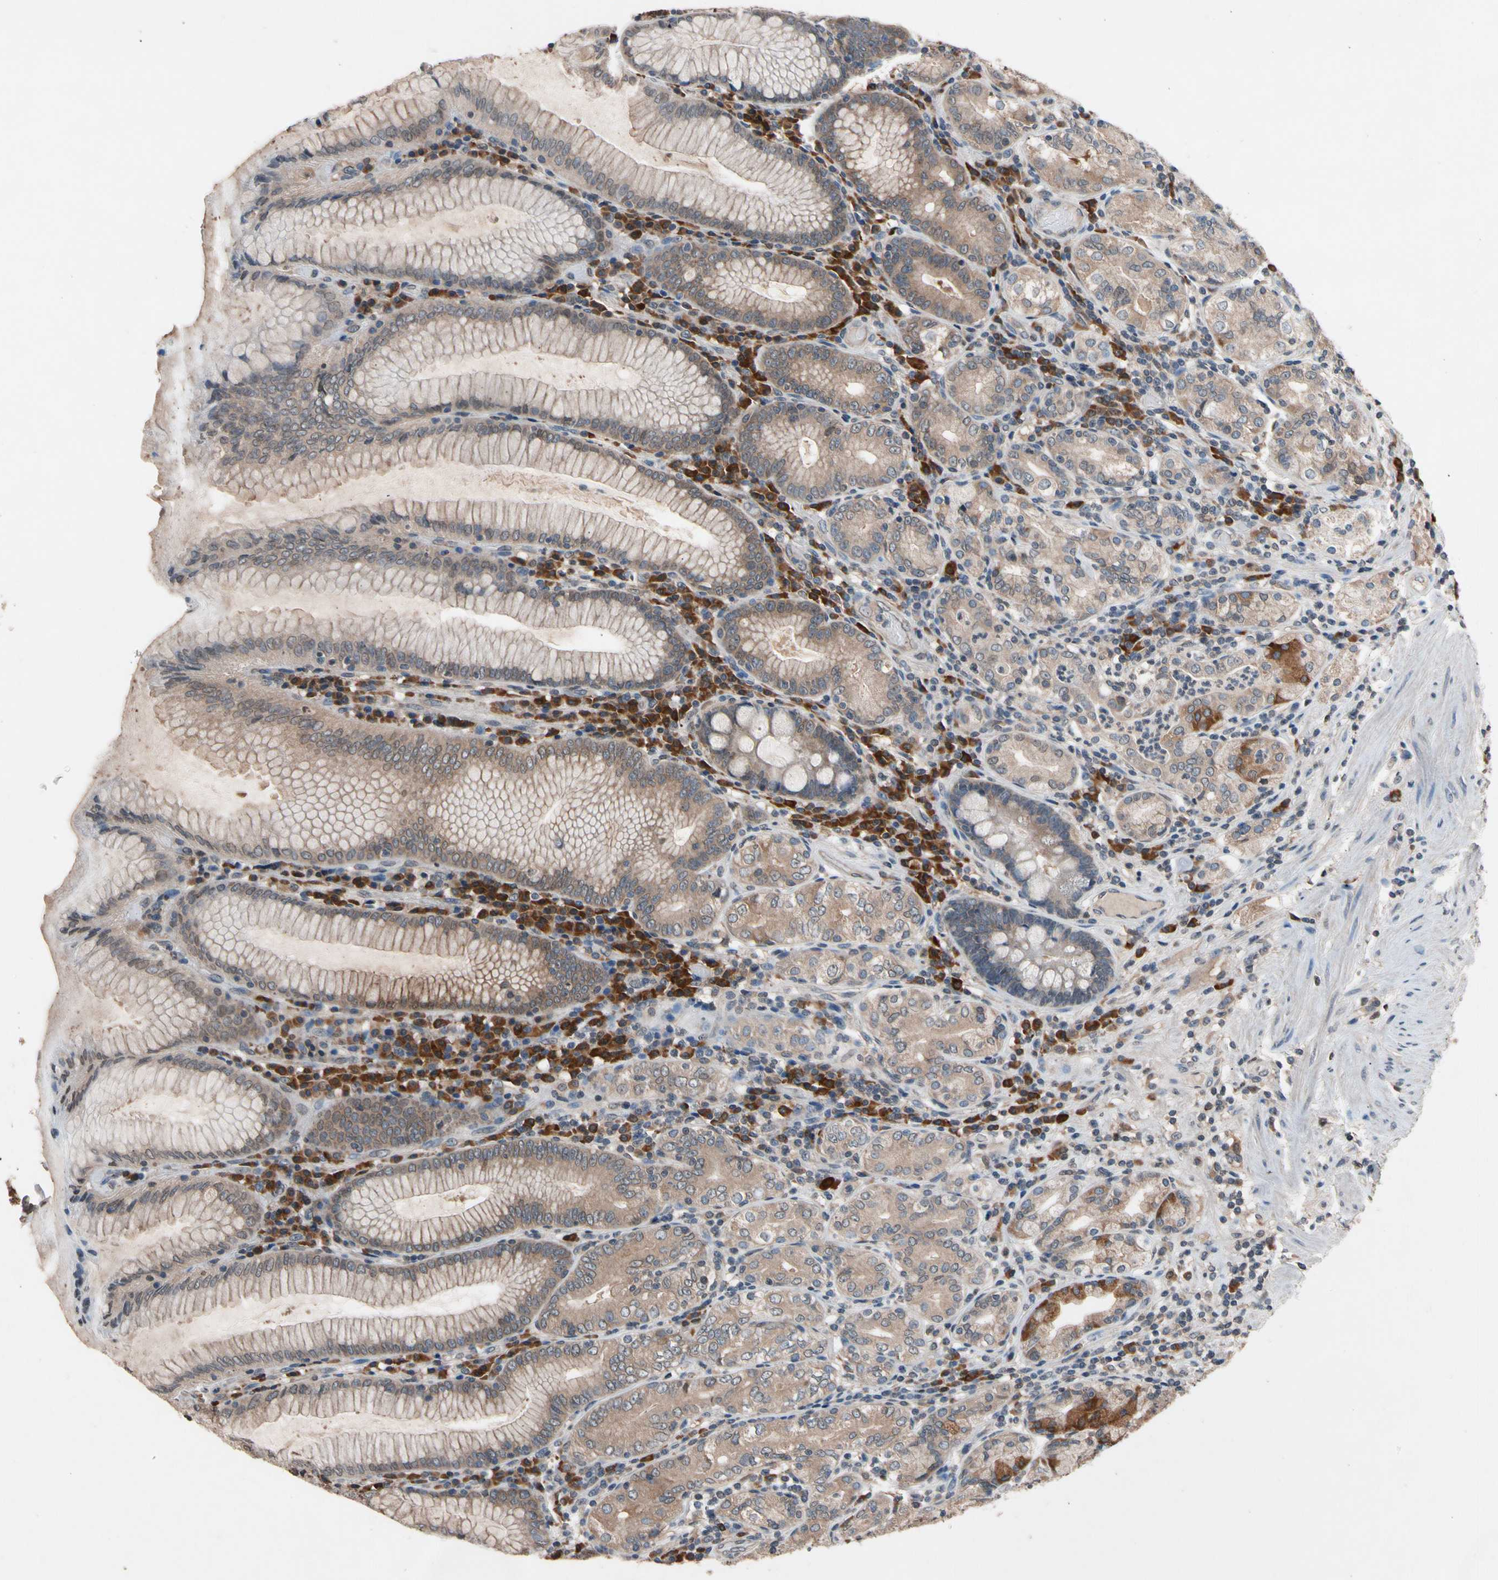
{"staining": {"intensity": "moderate", "quantity": ">75%", "location": "cytoplasmic/membranous"}, "tissue": "stomach", "cell_type": "Glandular cells", "image_type": "normal", "snomed": [{"axis": "morphology", "description": "Normal tissue, NOS"}, {"axis": "topography", "description": "Stomach, lower"}], "caption": "An image of human stomach stained for a protein displays moderate cytoplasmic/membranous brown staining in glandular cells. Nuclei are stained in blue.", "gene": "PRDX4", "patient": {"sex": "female", "age": 76}}